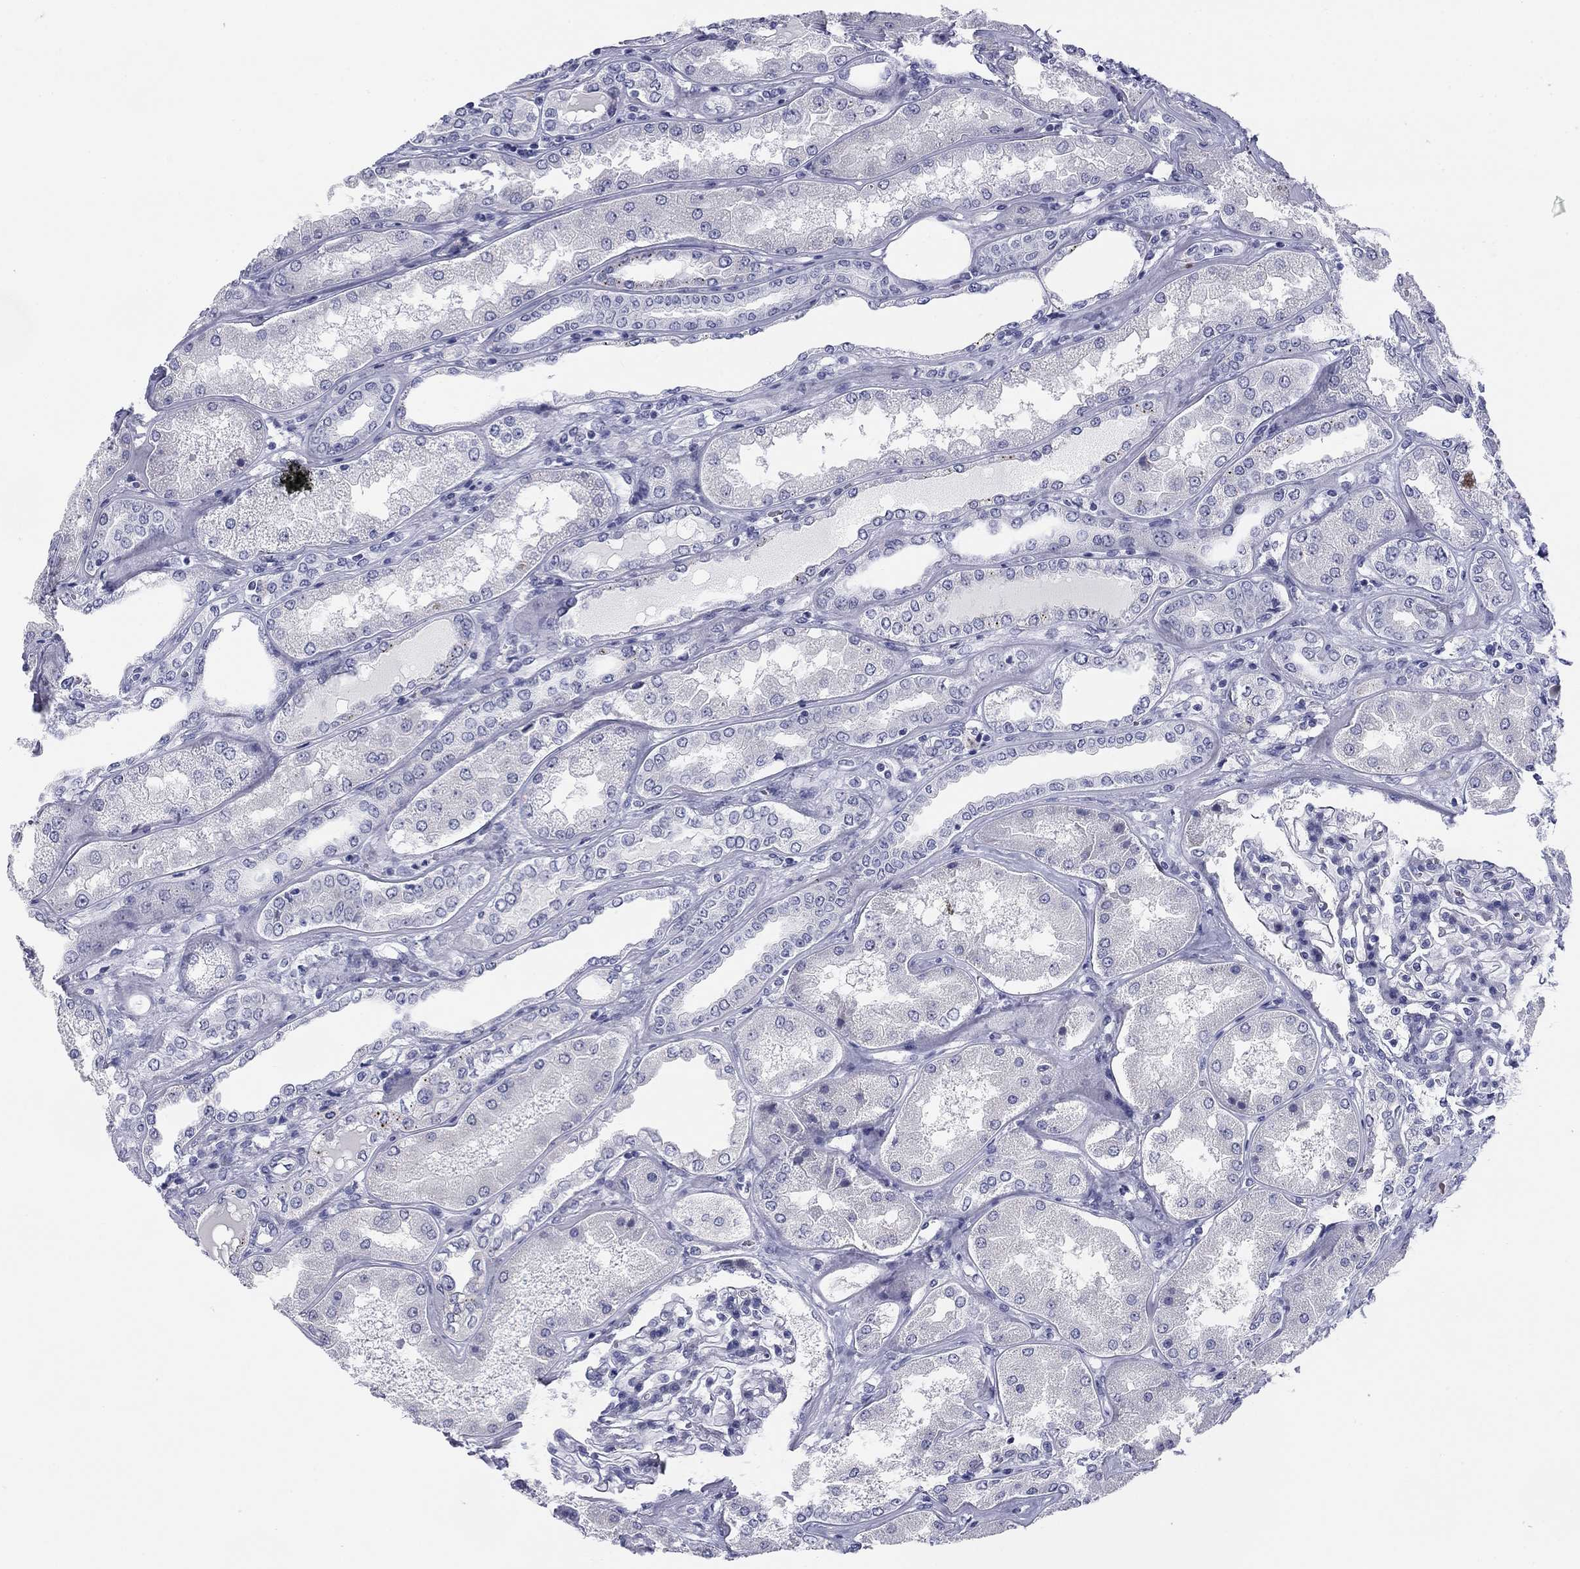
{"staining": {"intensity": "negative", "quantity": "none", "location": "none"}, "tissue": "kidney", "cell_type": "Cells in glomeruli", "image_type": "normal", "snomed": [{"axis": "morphology", "description": "Normal tissue, NOS"}, {"axis": "topography", "description": "Kidney"}], "caption": "An immunohistochemistry (IHC) histopathology image of unremarkable kidney is shown. There is no staining in cells in glomeruli of kidney.", "gene": "PRPH", "patient": {"sex": "female", "age": 56}}